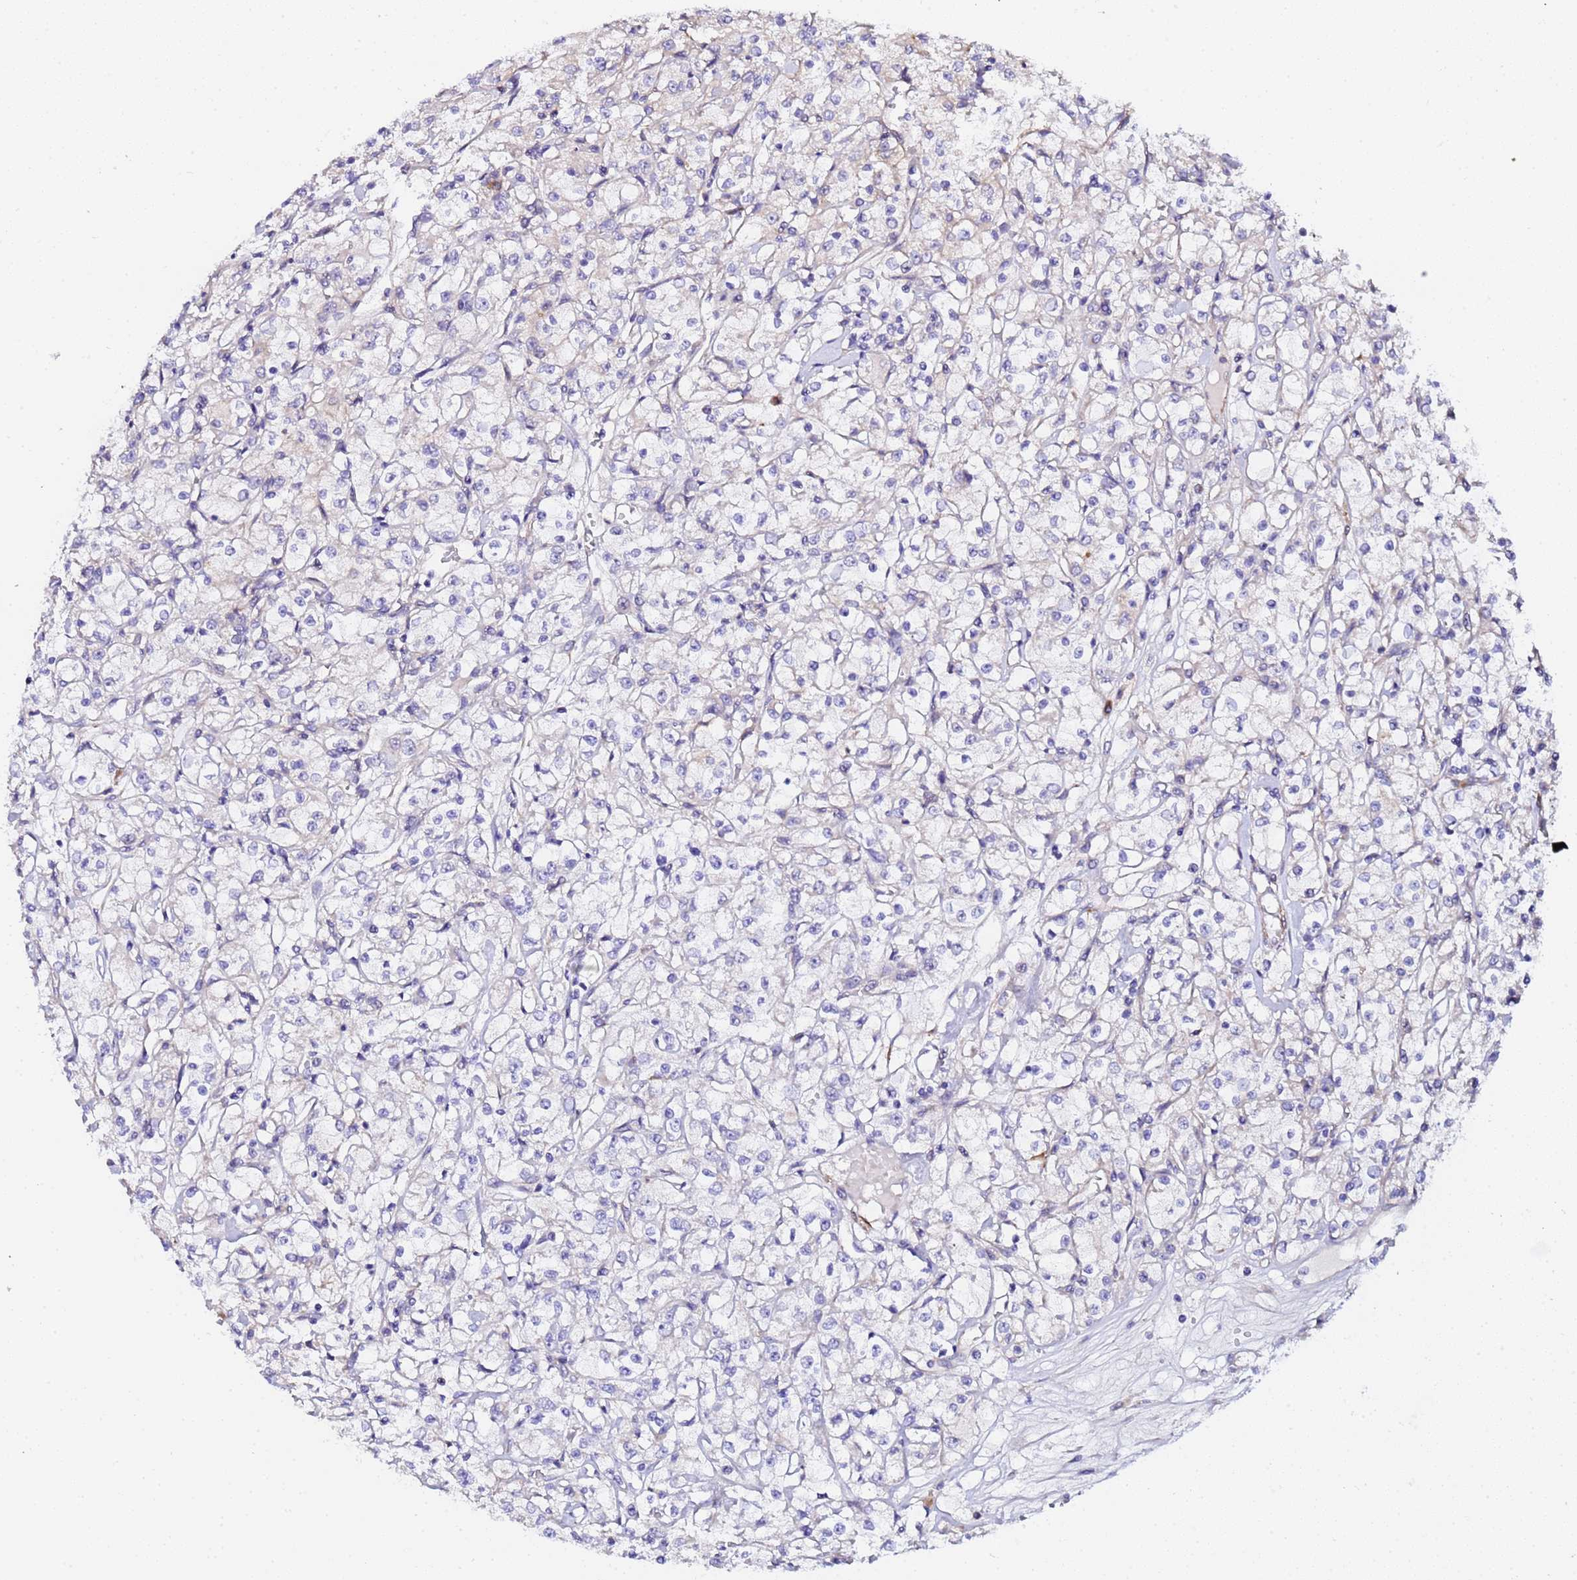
{"staining": {"intensity": "negative", "quantity": "none", "location": "none"}, "tissue": "renal cancer", "cell_type": "Tumor cells", "image_type": "cancer", "snomed": [{"axis": "morphology", "description": "Adenocarcinoma, NOS"}, {"axis": "topography", "description": "Kidney"}], "caption": "Tumor cells are negative for protein expression in human renal cancer. Brightfield microscopy of immunohistochemistry stained with DAB (3,3'-diaminobenzidine) (brown) and hematoxylin (blue), captured at high magnification.", "gene": "JRKL", "patient": {"sex": "female", "age": 59}}